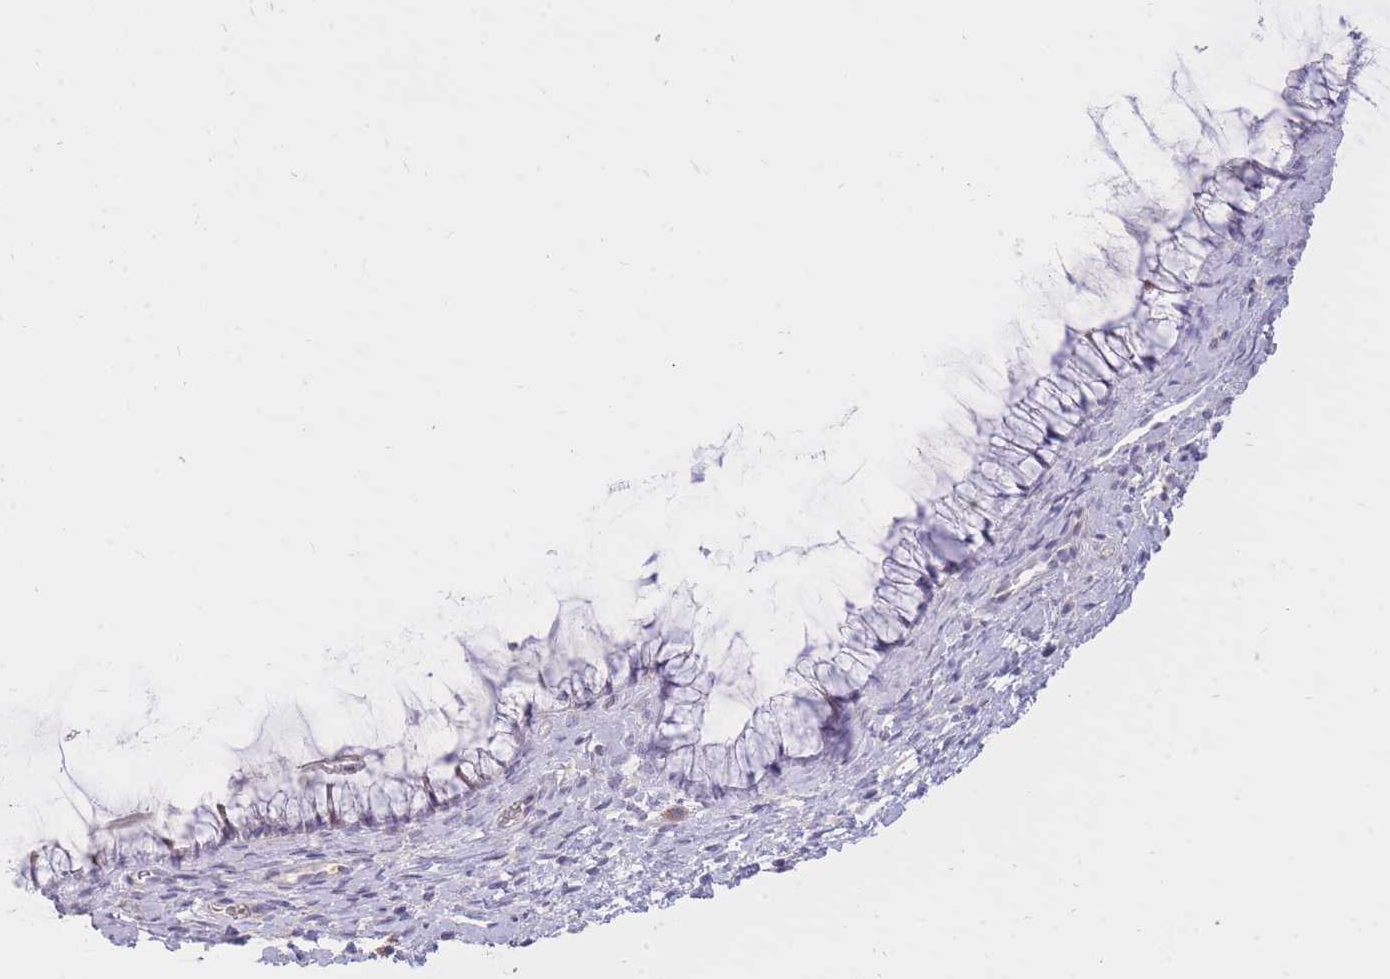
{"staining": {"intensity": "negative", "quantity": "none", "location": "none"}, "tissue": "cervix", "cell_type": "Glandular cells", "image_type": "normal", "snomed": [{"axis": "morphology", "description": "Normal tissue, NOS"}, {"axis": "topography", "description": "Cervix"}], "caption": "A high-resolution histopathology image shows immunohistochemistry (IHC) staining of unremarkable cervix, which reveals no significant staining in glandular cells.", "gene": "FRG2B", "patient": {"sex": "female", "age": 36}}